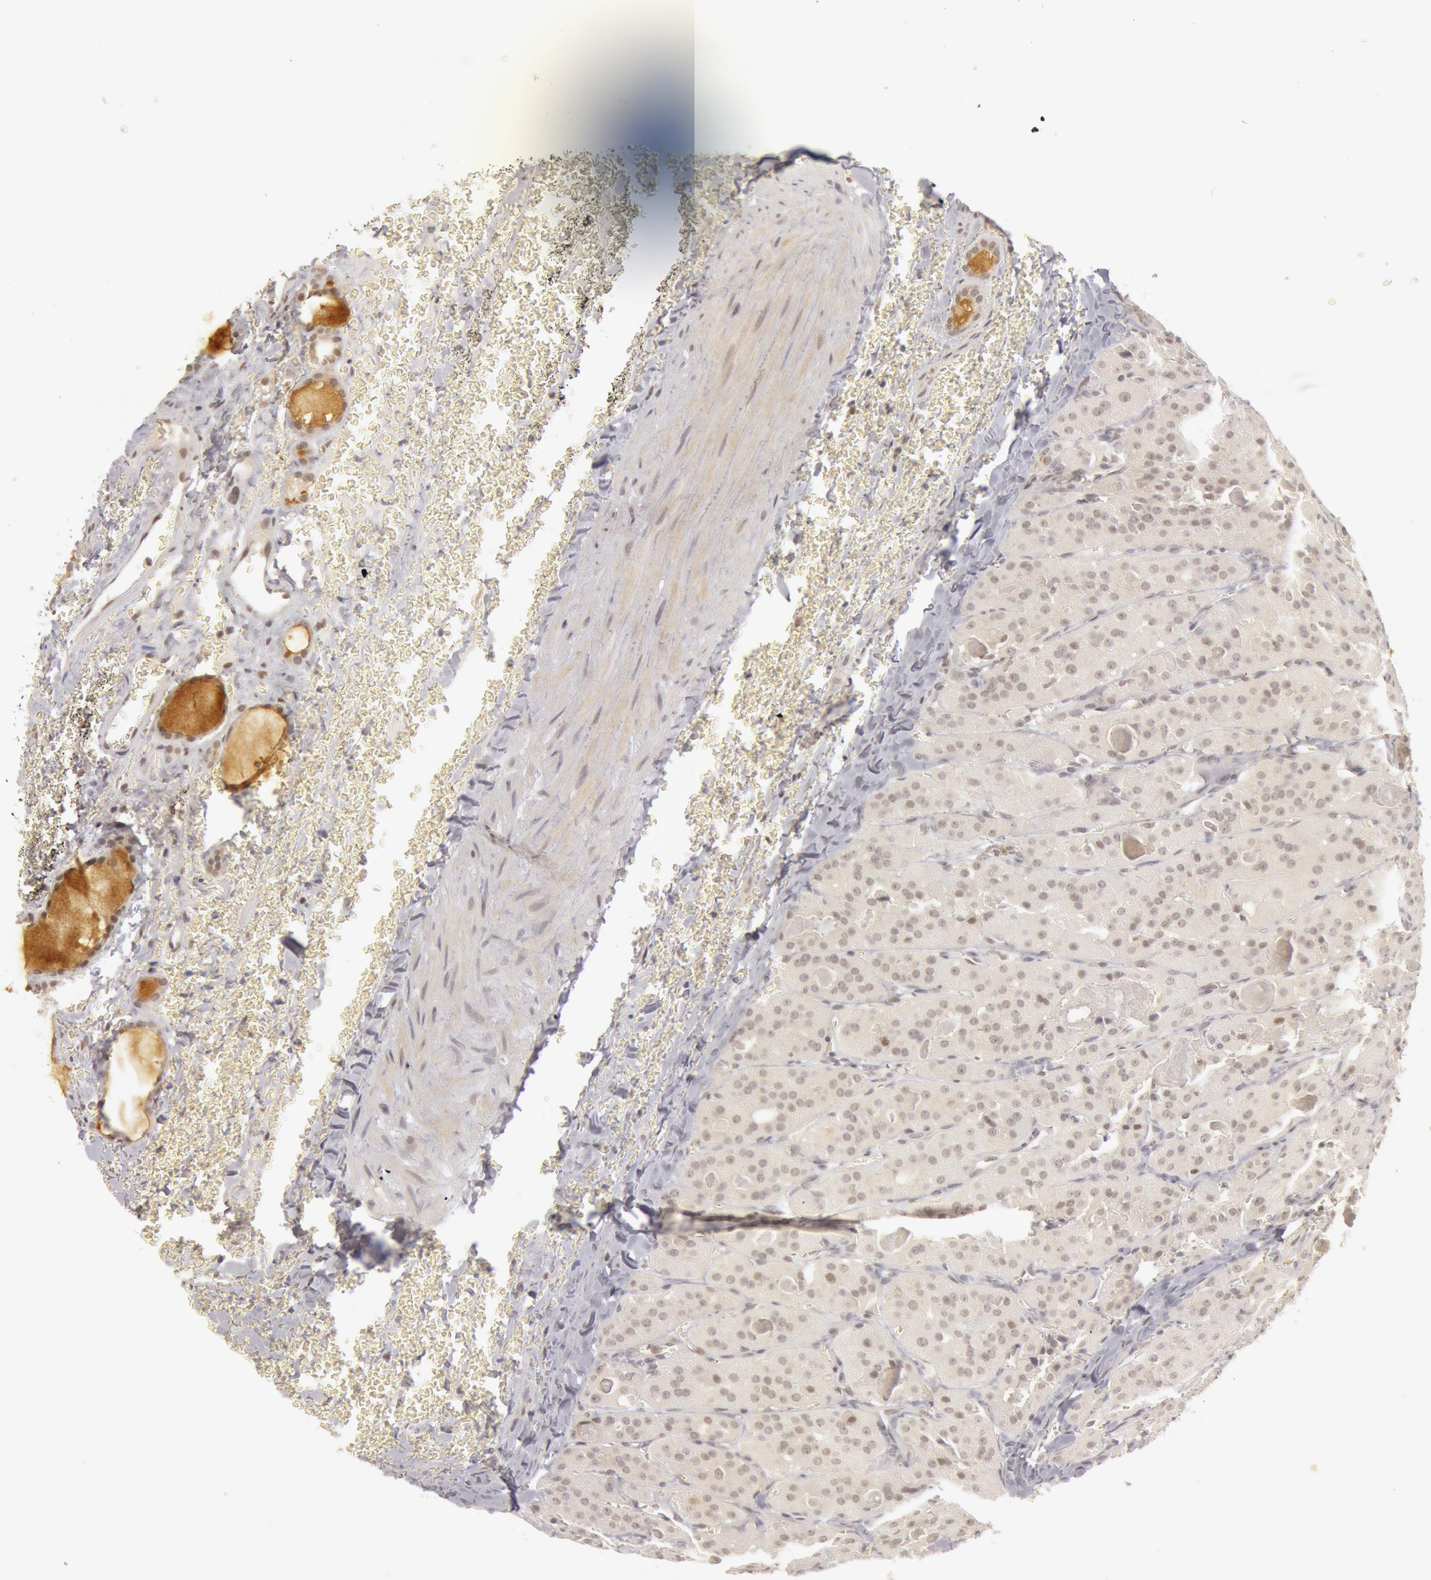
{"staining": {"intensity": "negative", "quantity": "none", "location": "none"}, "tissue": "thyroid cancer", "cell_type": "Tumor cells", "image_type": "cancer", "snomed": [{"axis": "morphology", "description": "Carcinoma, NOS"}, {"axis": "topography", "description": "Thyroid gland"}], "caption": "Immunohistochemistry (IHC) of human thyroid cancer shows no expression in tumor cells. (DAB immunohistochemistry visualized using brightfield microscopy, high magnification).", "gene": "OASL", "patient": {"sex": "male", "age": 76}}